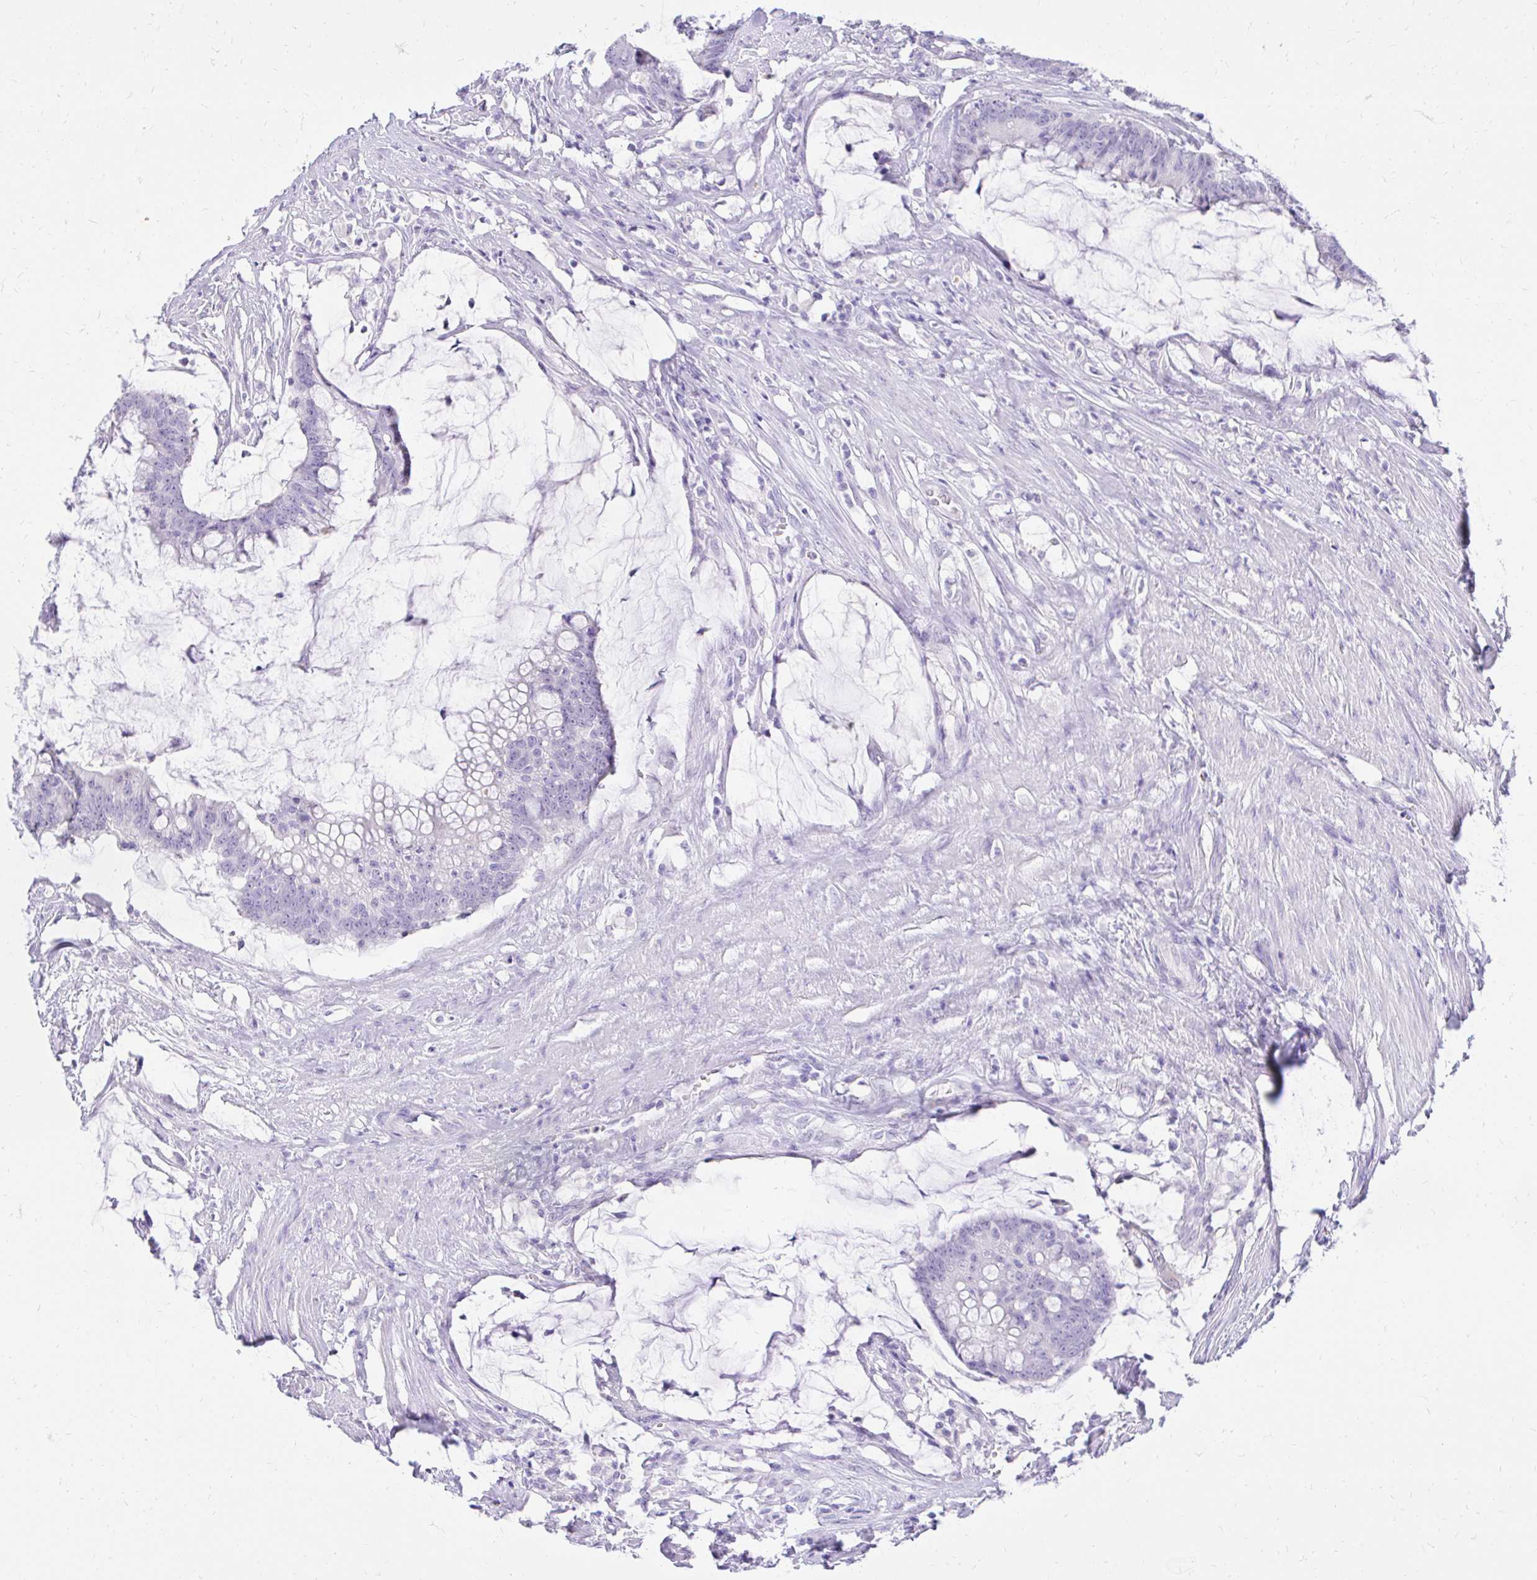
{"staining": {"intensity": "negative", "quantity": "none", "location": "none"}, "tissue": "colorectal cancer", "cell_type": "Tumor cells", "image_type": "cancer", "snomed": [{"axis": "morphology", "description": "Adenocarcinoma, NOS"}, {"axis": "topography", "description": "Colon"}], "caption": "Image shows no protein staining in tumor cells of colorectal cancer tissue.", "gene": "FATE1", "patient": {"sex": "male", "age": 62}}